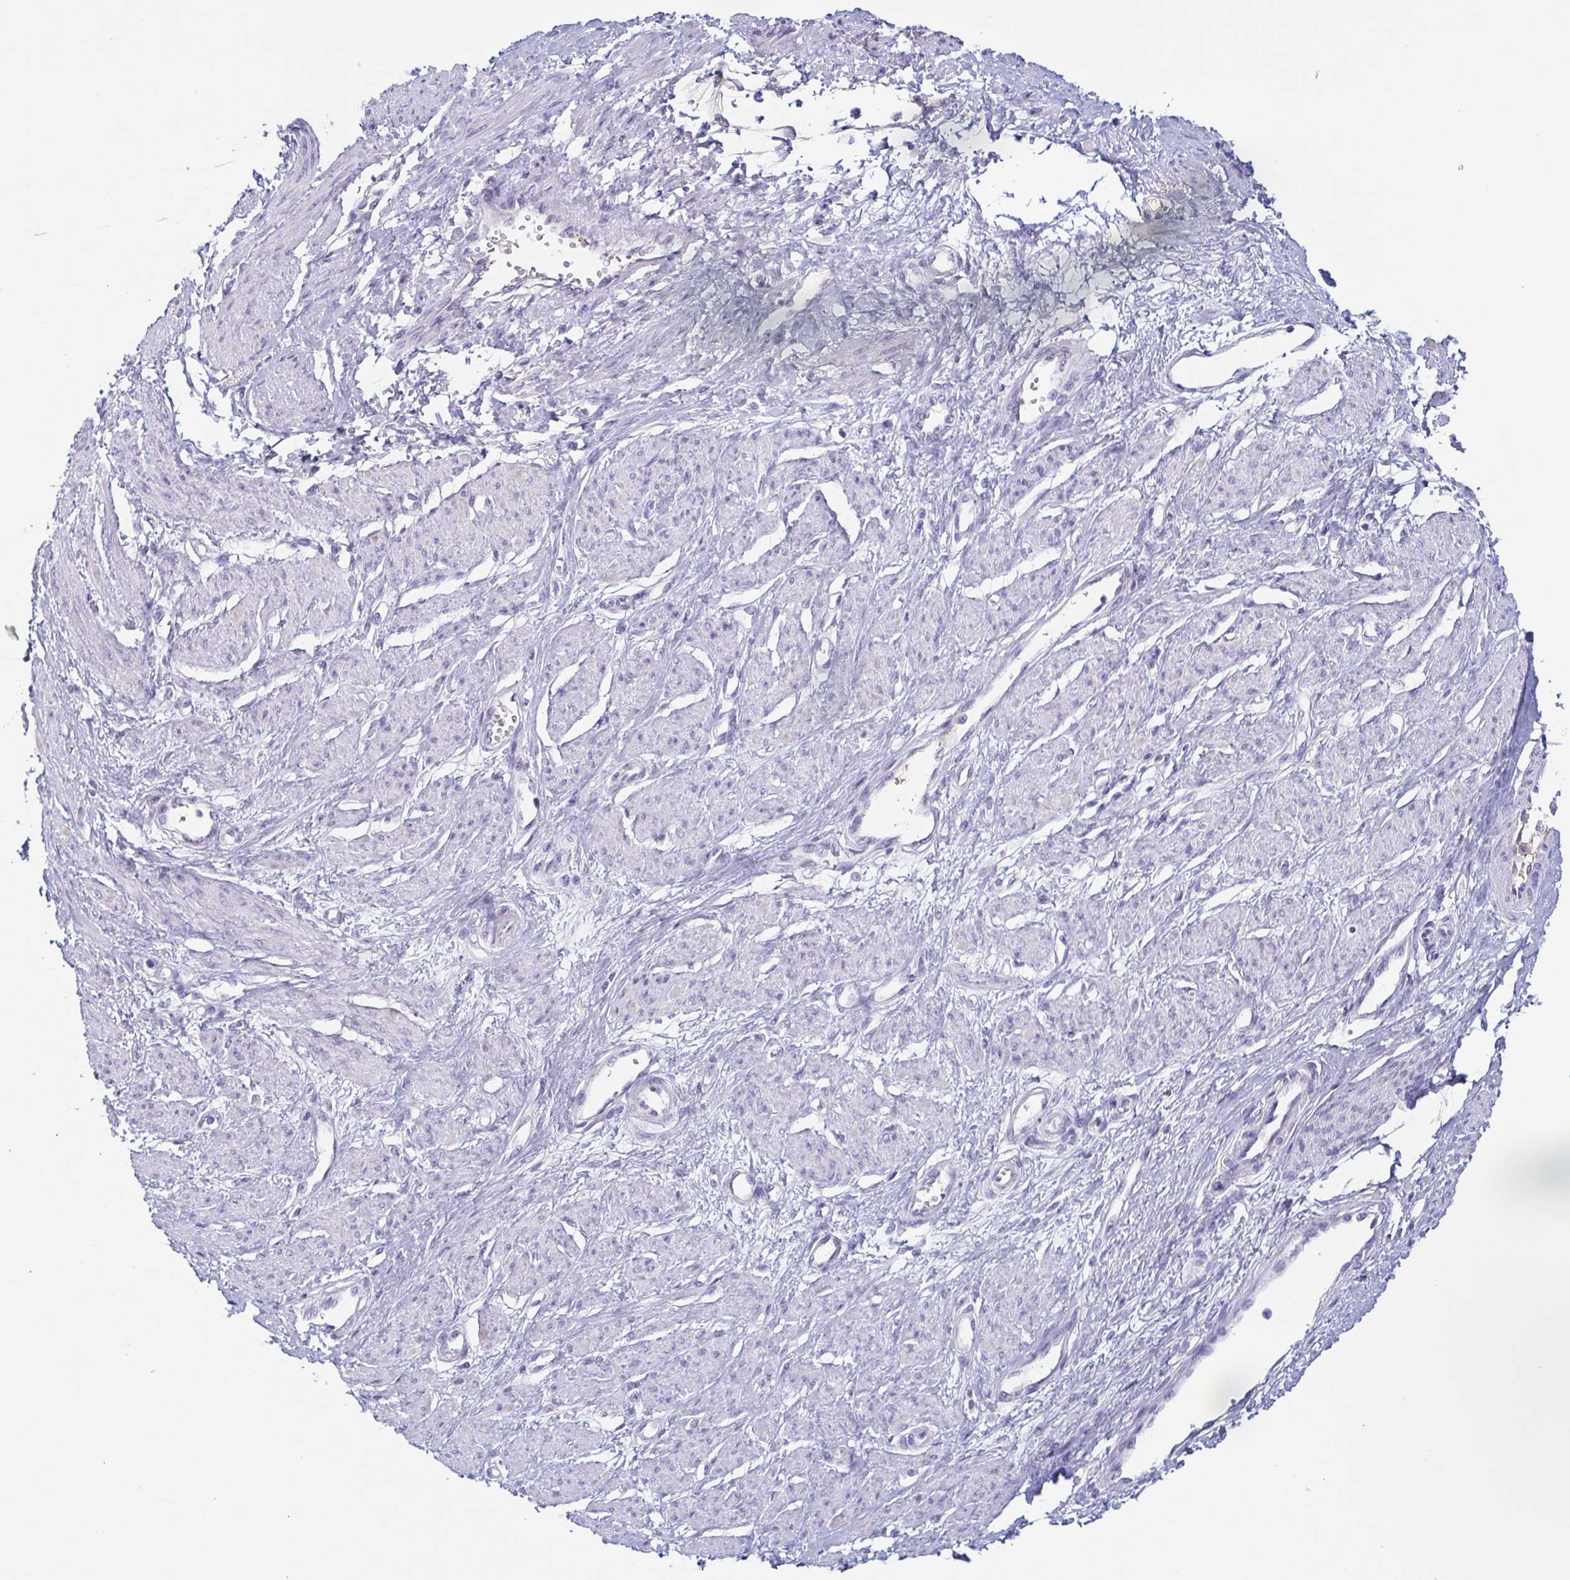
{"staining": {"intensity": "negative", "quantity": "none", "location": "none"}, "tissue": "smooth muscle", "cell_type": "Smooth muscle cells", "image_type": "normal", "snomed": [{"axis": "morphology", "description": "Normal tissue, NOS"}, {"axis": "topography", "description": "Smooth muscle"}, {"axis": "topography", "description": "Uterus"}], "caption": "The IHC micrograph has no significant staining in smooth muscle cells of smooth muscle.", "gene": "LDLRAD1", "patient": {"sex": "female", "age": 39}}